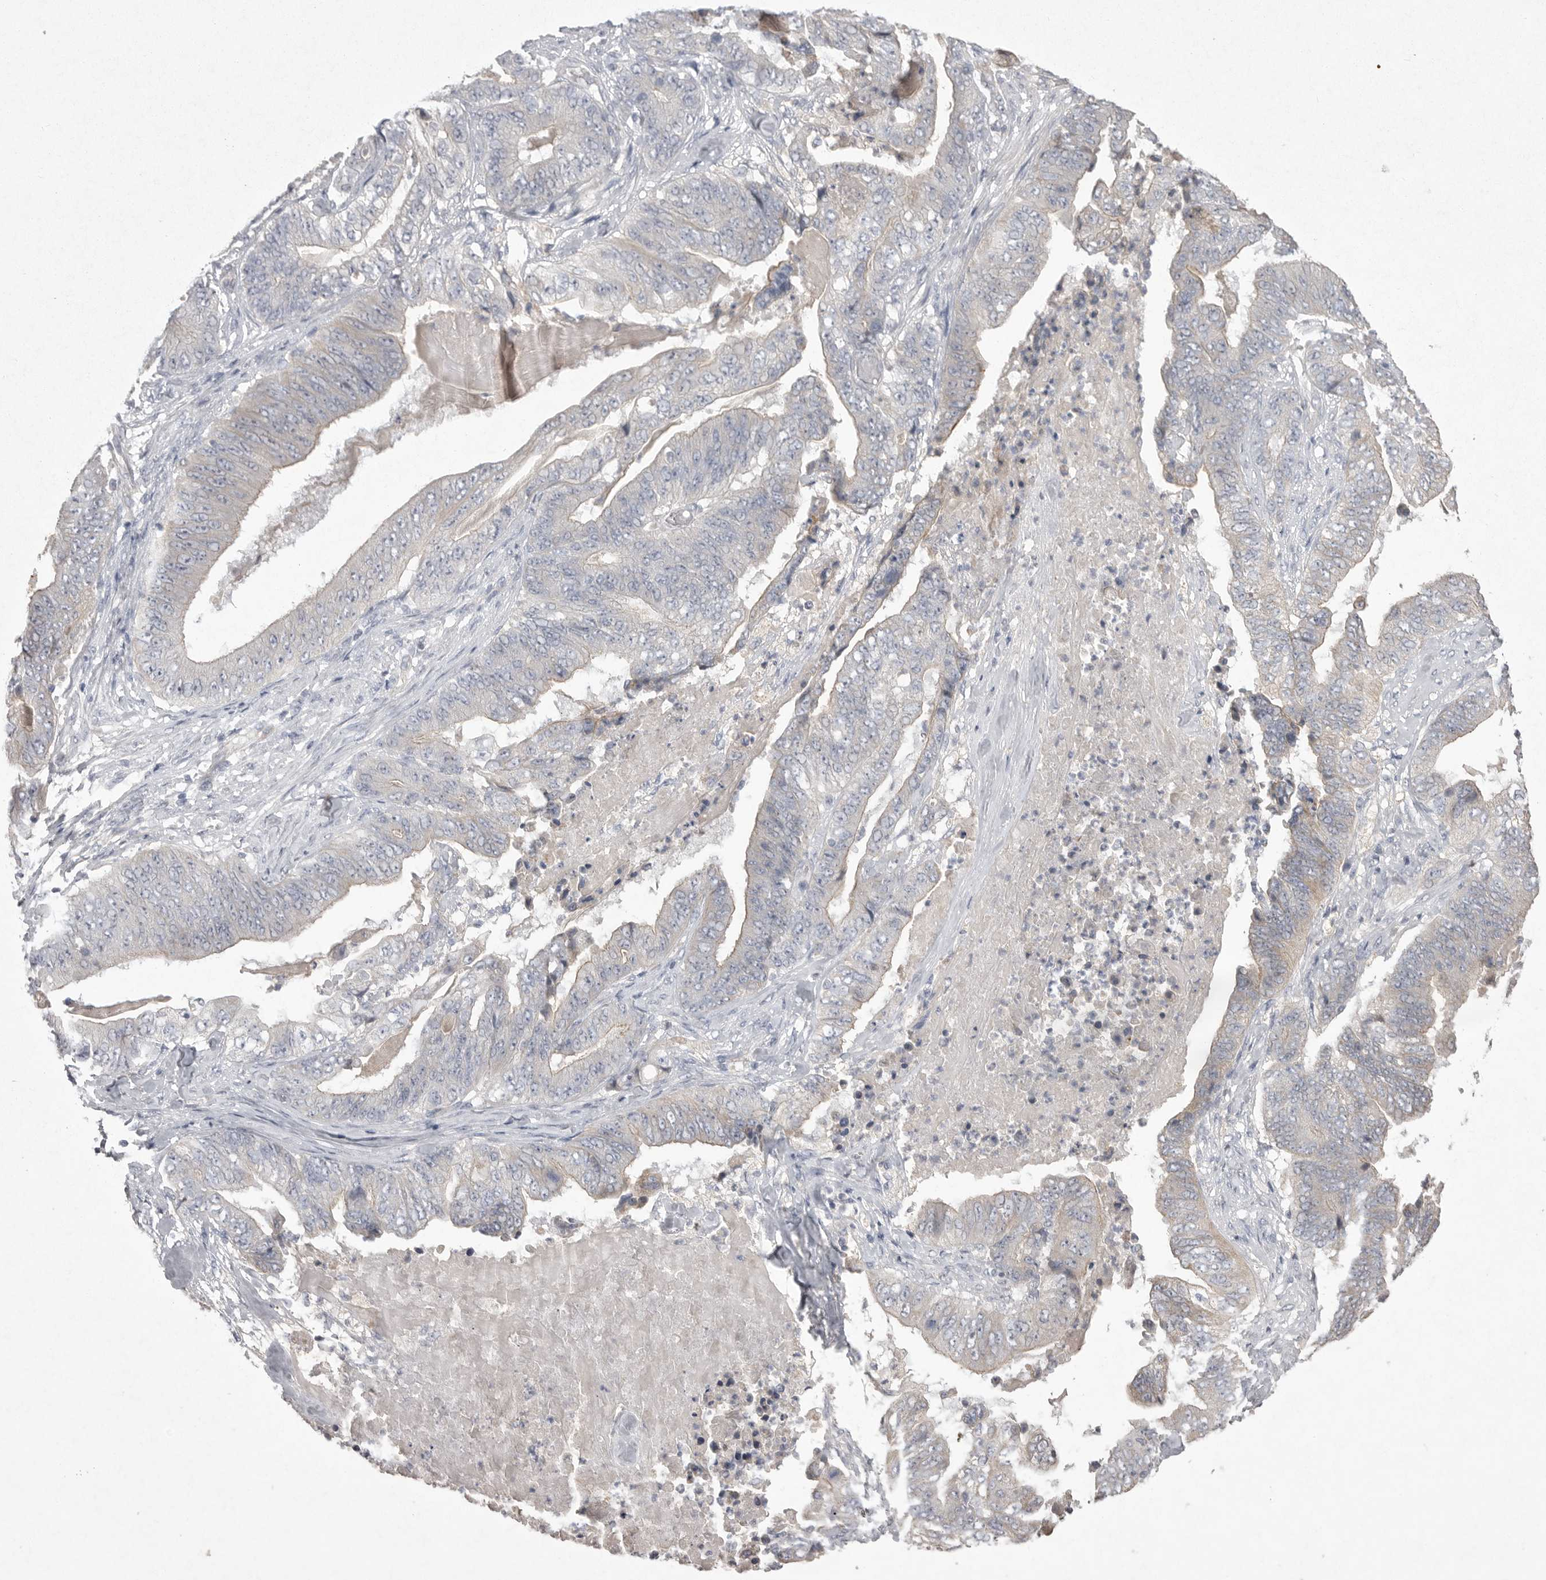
{"staining": {"intensity": "weak", "quantity": "<25%", "location": "cytoplasmic/membranous"}, "tissue": "stomach cancer", "cell_type": "Tumor cells", "image_type": "cancer", "snomed": [{"axis": "morphology", "description": "Adenocarcinoma, NOS"}, {"axis": "topography", "description": "Stomach"}], "caption": "DAB (3,3'-diaminobenzidine) immunohistochemical staining of stomach adenocarcinoma displays no significant expression in tumor cells.", "gene": "VANGL2", "patient": {"sex": "female", "age": 73}}